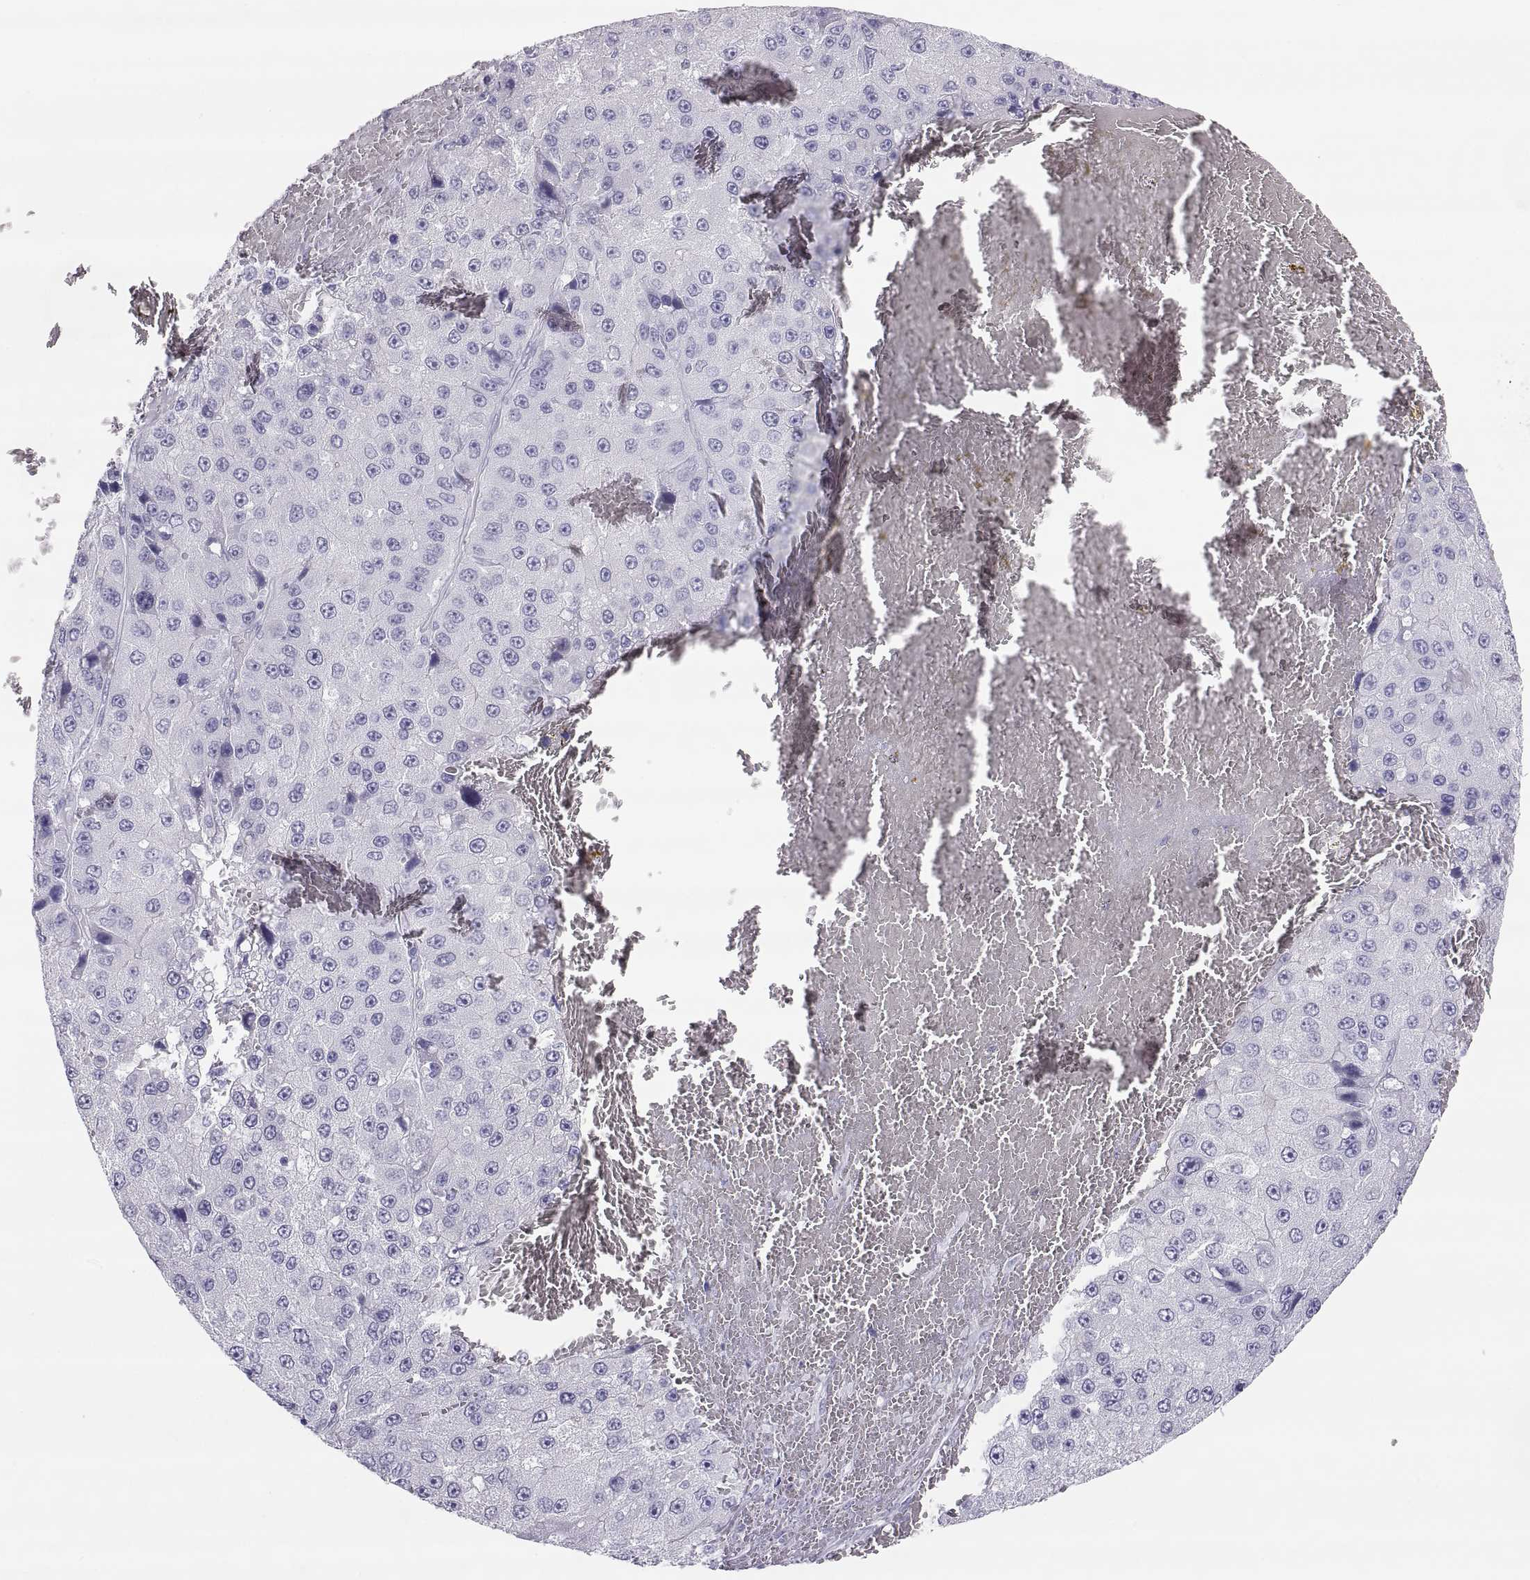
{"staining": {"intensity": "negative", "quantity": "none", "location": "none"}, "tissue": "liver cancer", "cell_type": "Tumor cells", "image_type": "cancer", "snomed": [{"axis": "morphology", "description": "Carcinoma, Hepatocellular, NOS"}, {"axis": "topography", "description": "Liver"}], "caption": "Histopathology image shows no protein positivity in tumor cells of liver hepatocellular carcinoma tissue.", "gene": "SEMG1", "patient": {"sex": "female", "age": 73}}